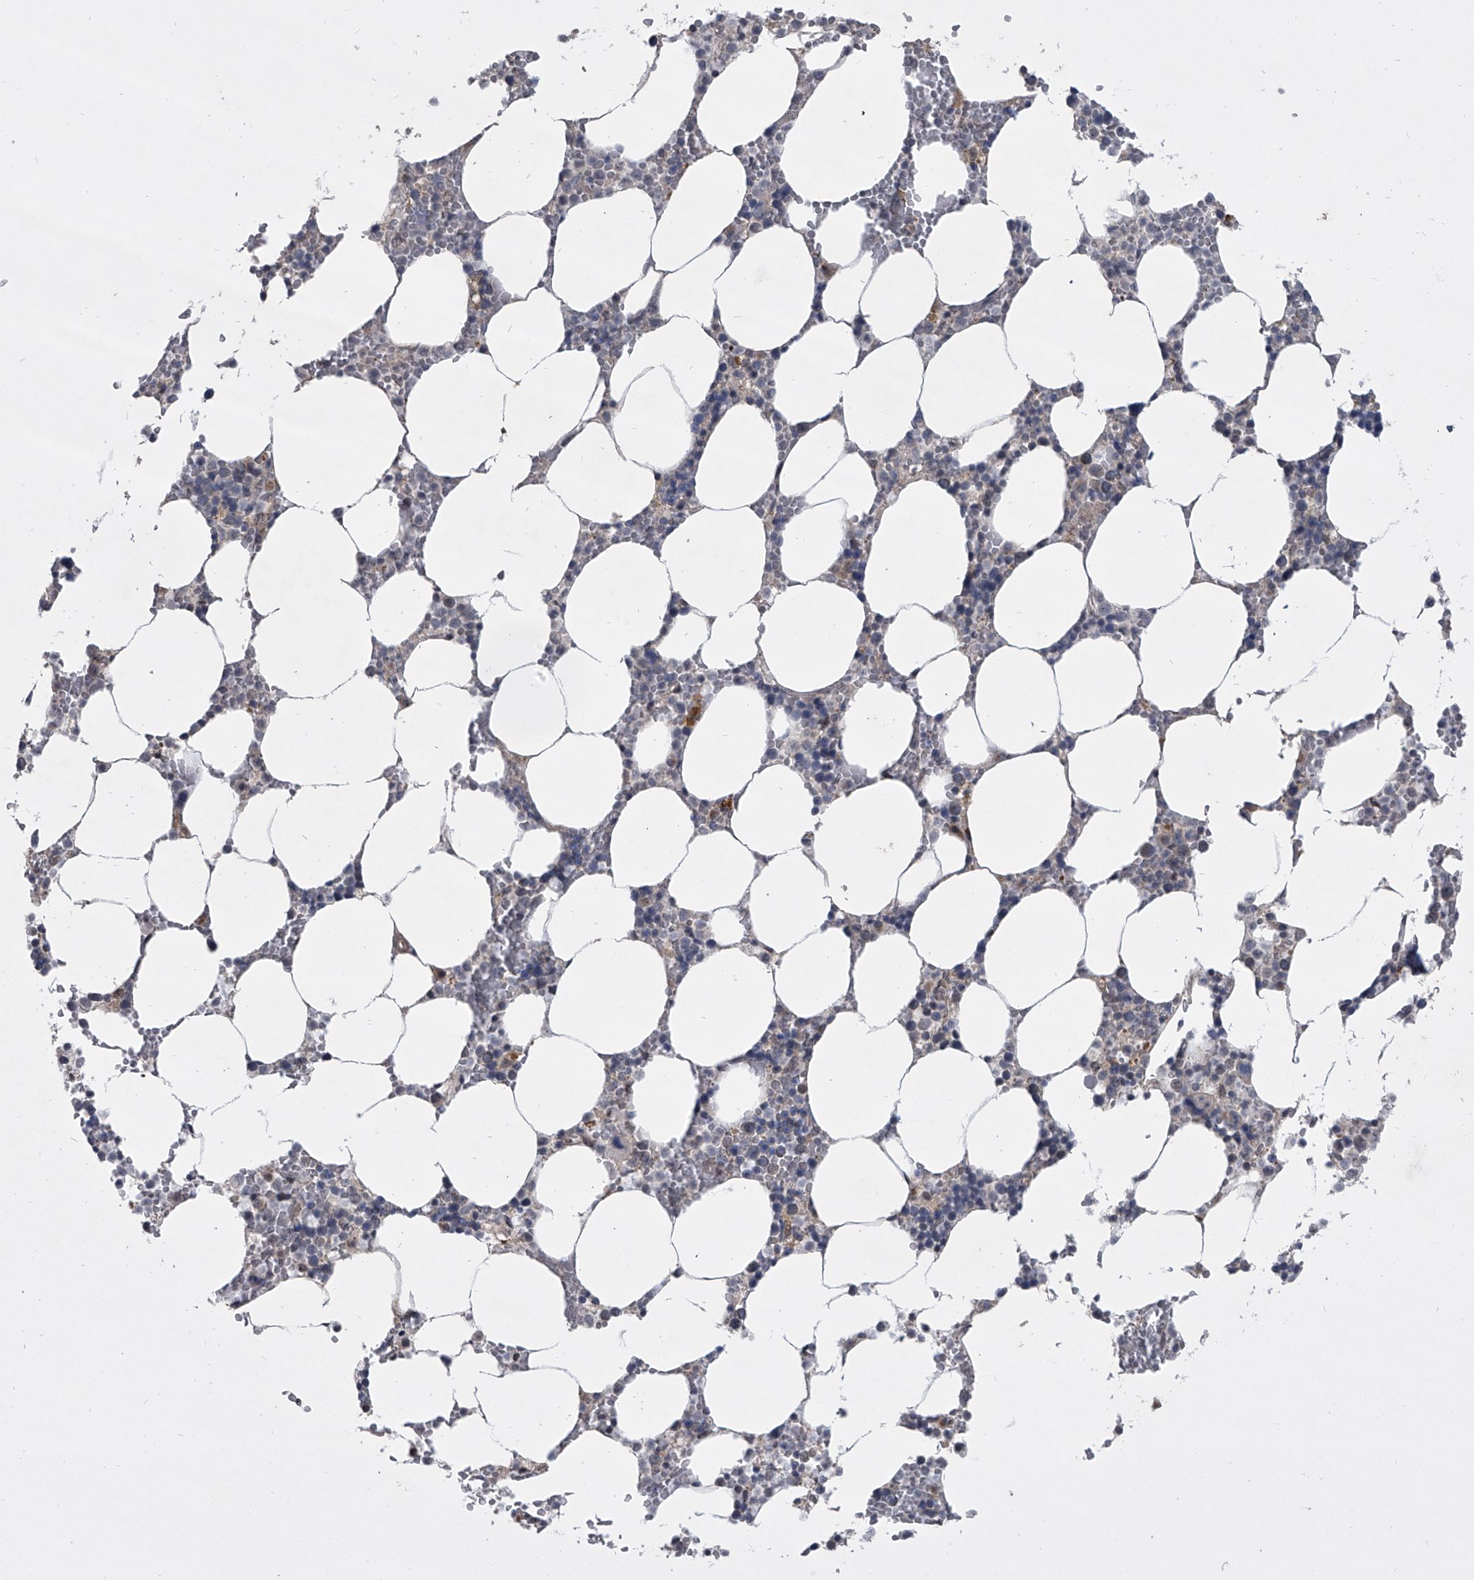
{"staining": {"intensity": "negative", "quantity": "none", "location": "none"}, "tissue": "bone marrow", "cell_type": "Hematopoietic cells", "image_type": "normal", "snomed": [{"axis": "morphology", "description": "Normal tissue, NOS"}, {"axis": "topography", "description": "Bone marrow"}], "caption": "Bone marrow was stained to show a protein in brown. There is no significant expression in hematopoietic cells. (Stains: DAB immunohistochemistry (IHC) with hematoxylin counter stain, Microscopy: brightfield microscopy at high magnification).", "gene": "HEATR6", "patient": {"sex": "male", "age": 70}}